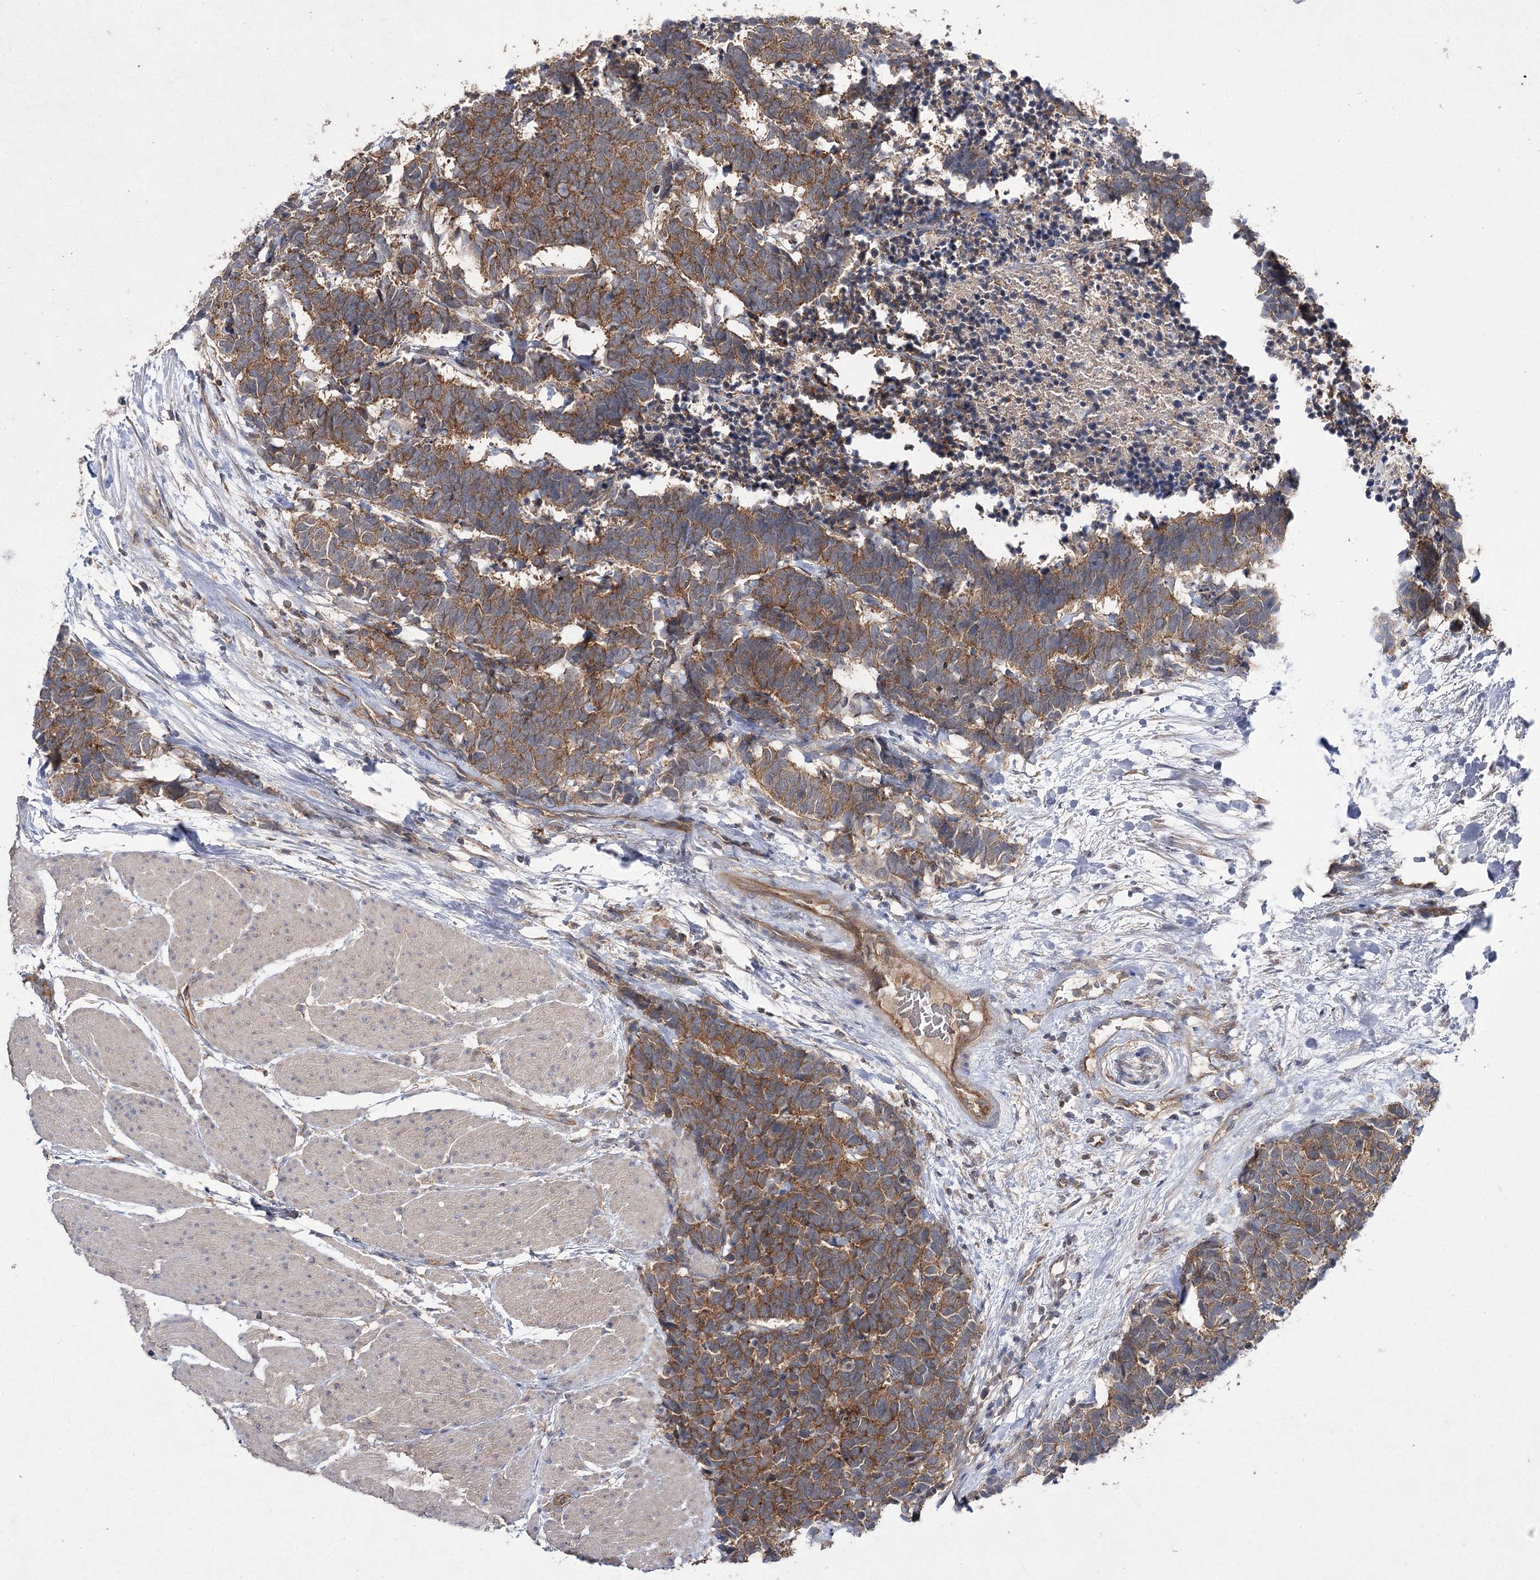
{"staining": {"intensity": "moderate", "quantity": ">75%", "location": "cytoplasmic/membranous"}, "tissue": "carcinoid", "cell_type": "Tumor cells", "image_type": "cancer", "snomed": [{"axis": "morphology", "description": "Carcinoma, NOS"}, {"axis": "morphology", "description": "Carcinoid, malignant, NOS"}, {"axis": "topography", "description": "Urinary bladder"}], "caption": "A micrograph of human carcinoid stained for a protein shows moderate cytoplasmic/membranous brown staining in tumor cells. (DAB IHC, brown staining for protein, blue staining for nuclei).", "gene": "BCR", "patient": {"sex": "male", "age": 57}}